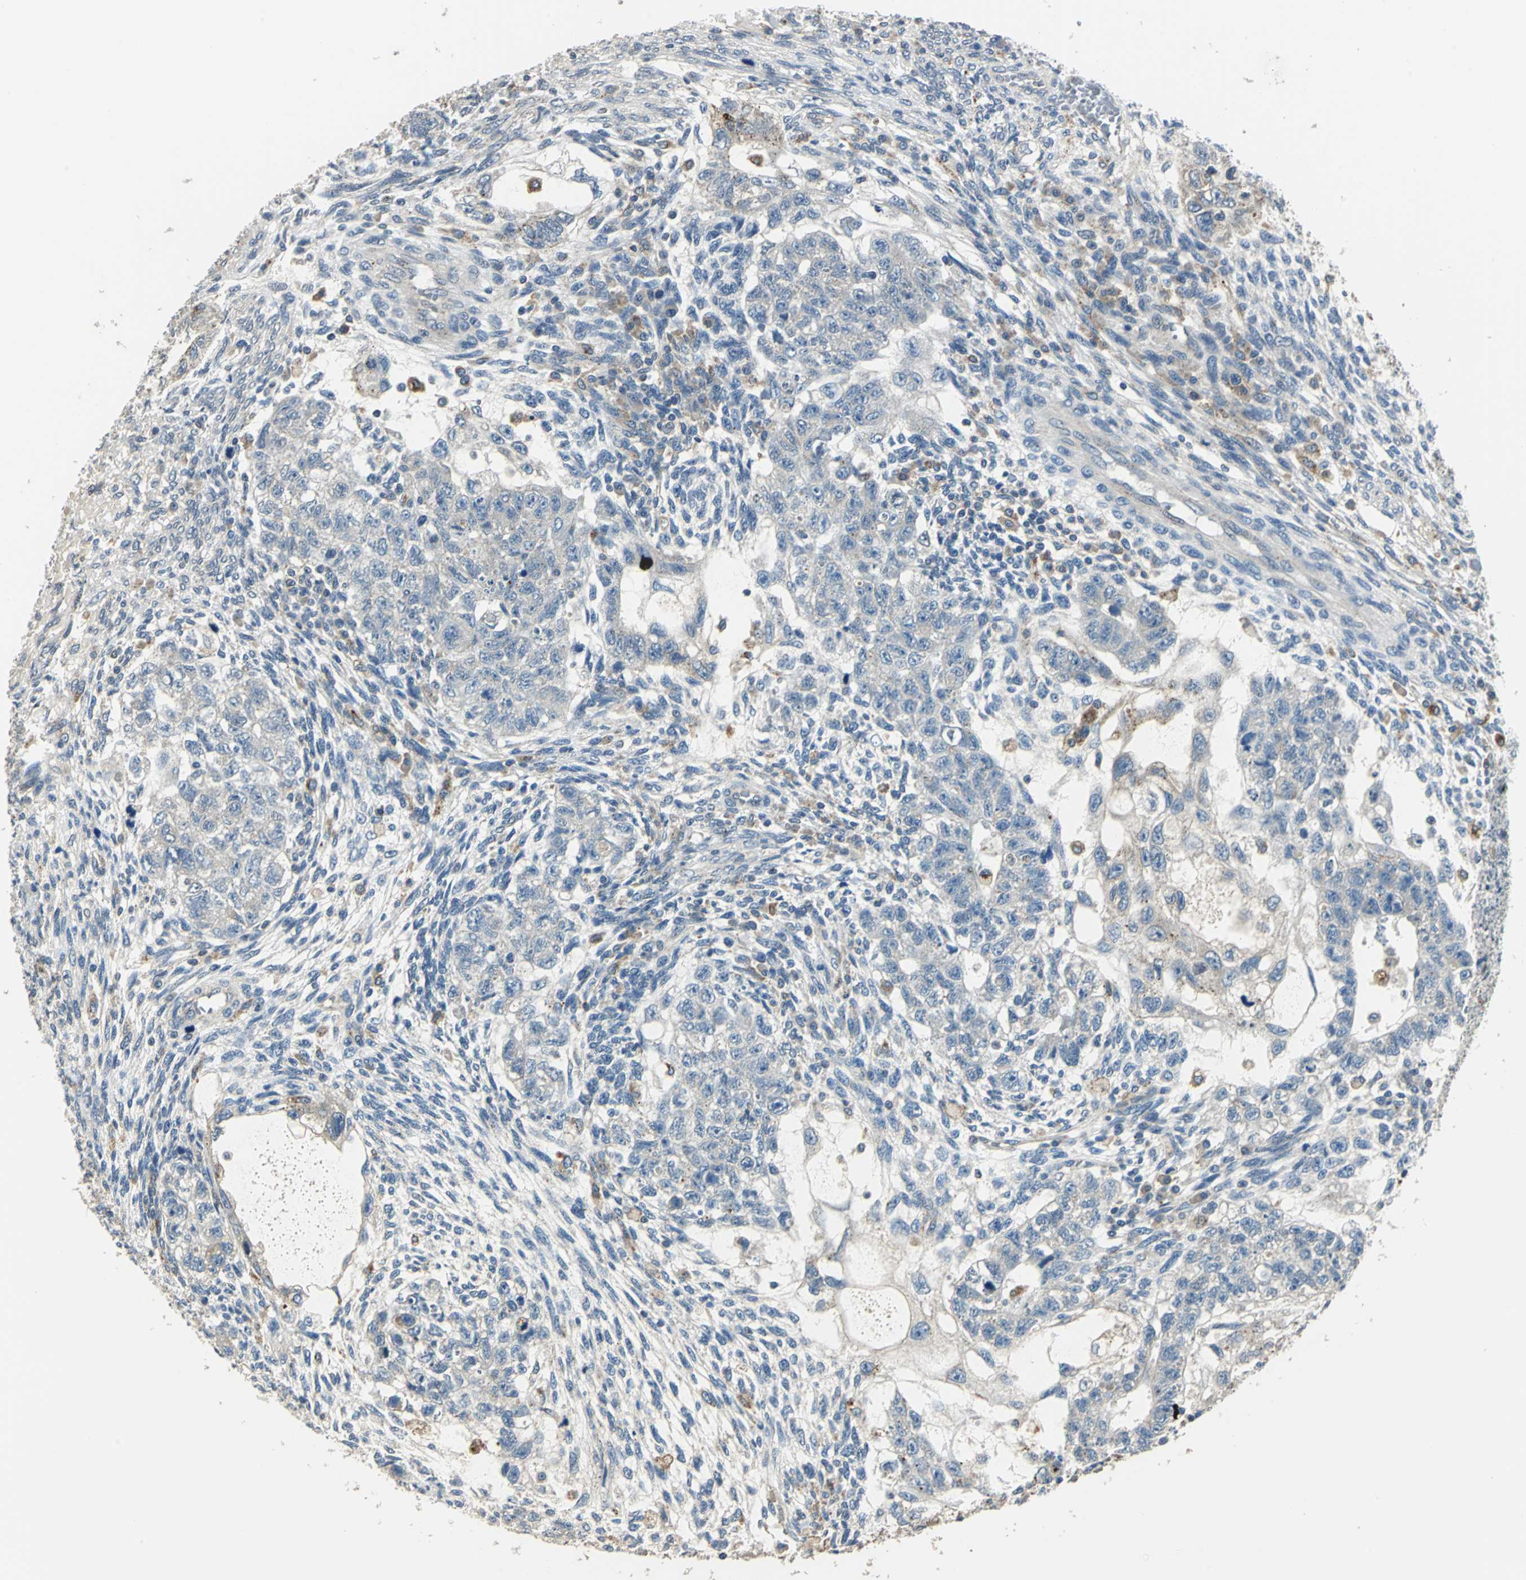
{"staining": {"intensity": "negative", "quantity": "none", "location": "none"}, "tissue": "testis cancer", "cell_type": "Tumor cells", "image_type": "cancer", "snomed": [{"axis": "morphology", "description": "Normal tissue, NOS"}, {"axis": "morphology", "description": "Carcinoma, Embryonal, NOS"}, {"axis": "topography", "description": "Testis"}], "caption": "This is an IHC image of human testis embryonal carcinoma. There is no staining in tumor cells.", "gene": "NIT1", "patient": {"sex": "male", "age": 36}}